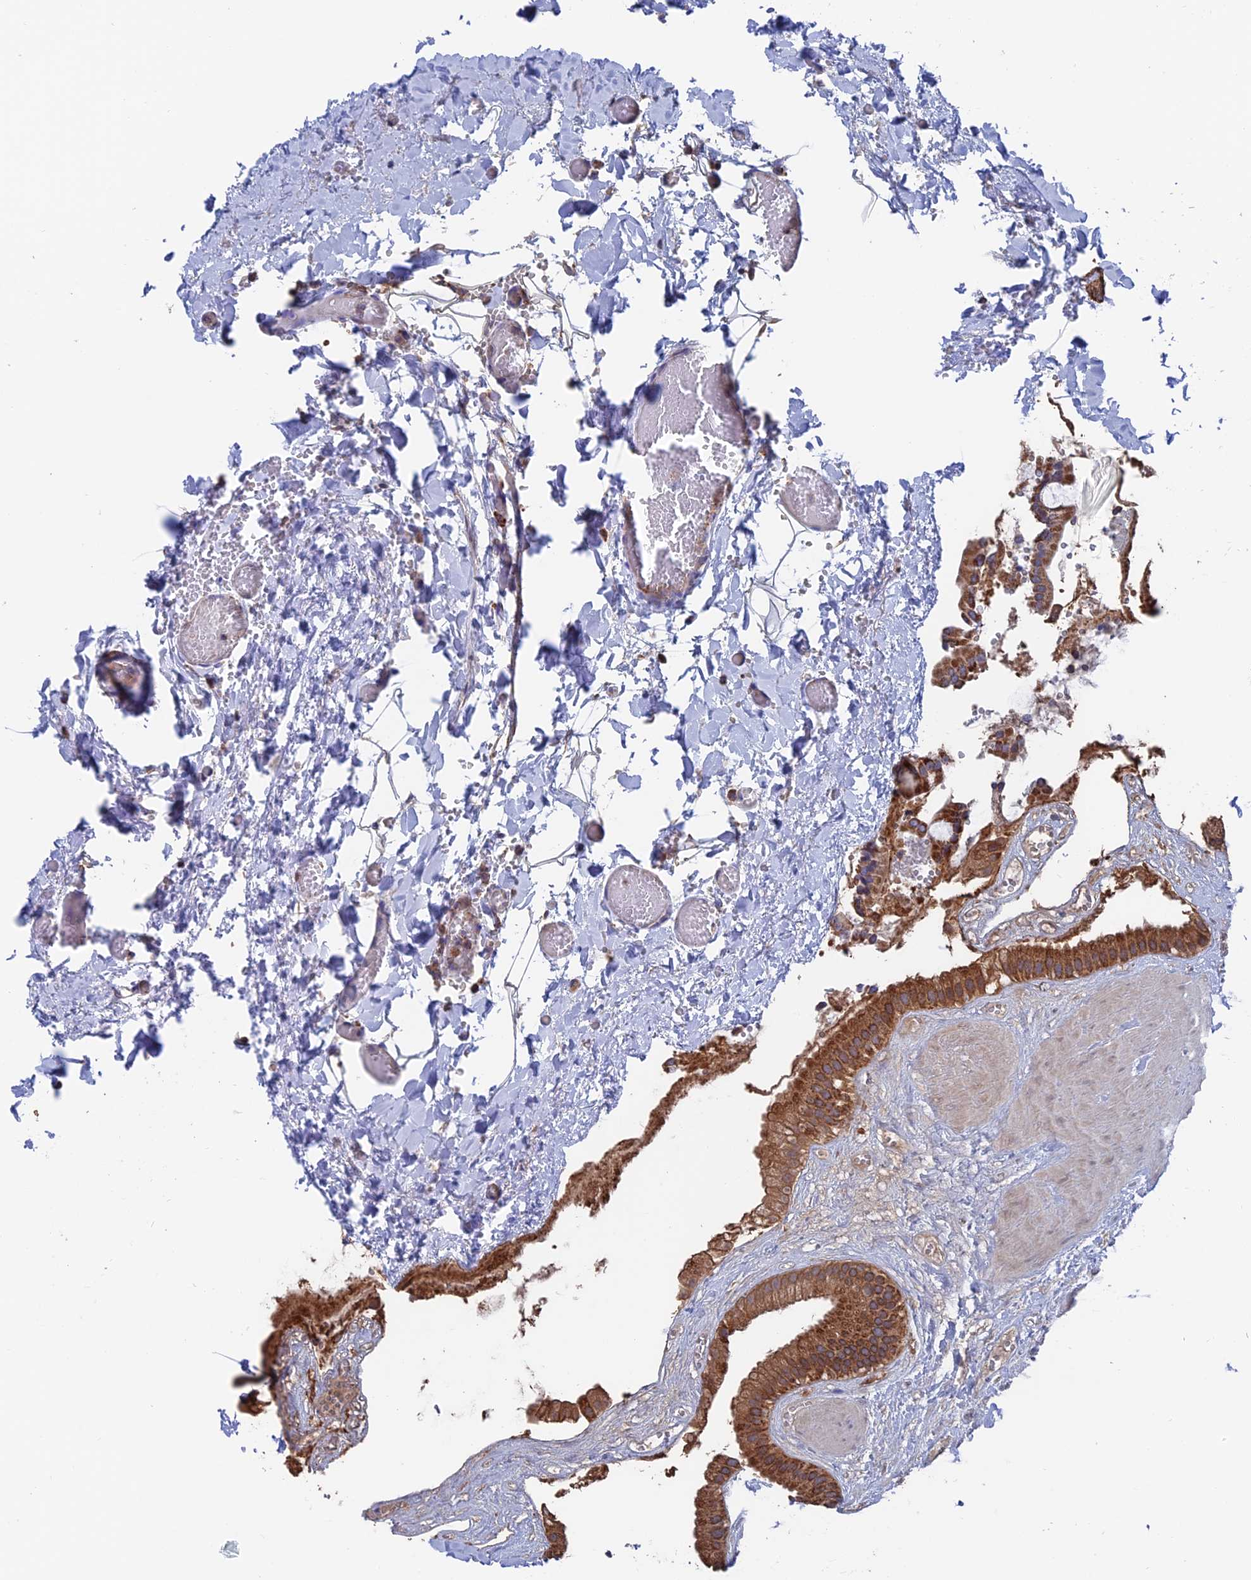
{"staining": {"intensity": "strong", "quantity": ">75%", "location": "cytoplasmic/membranous"}, "tissue": "gallbladder", "cell_type": "Glandular cells", "image_type": "normal", "snomed": [{"axis": "morphology", "description": "Normal tissue, NOS"}, {"axis": "topography", "description": "Gallbladder"}], "caption": "A high amount of strong cytoplasmic/membranous staining is present in approximately >75% of glandular cells in unremarkable gallbladder. The staining was performed using DAB, with brown indicating positive protein expression. Nuclei are stained blue with hematoxylin.", "gene": "DTYMK", "patient": {"sex": "male", "age": 55}}